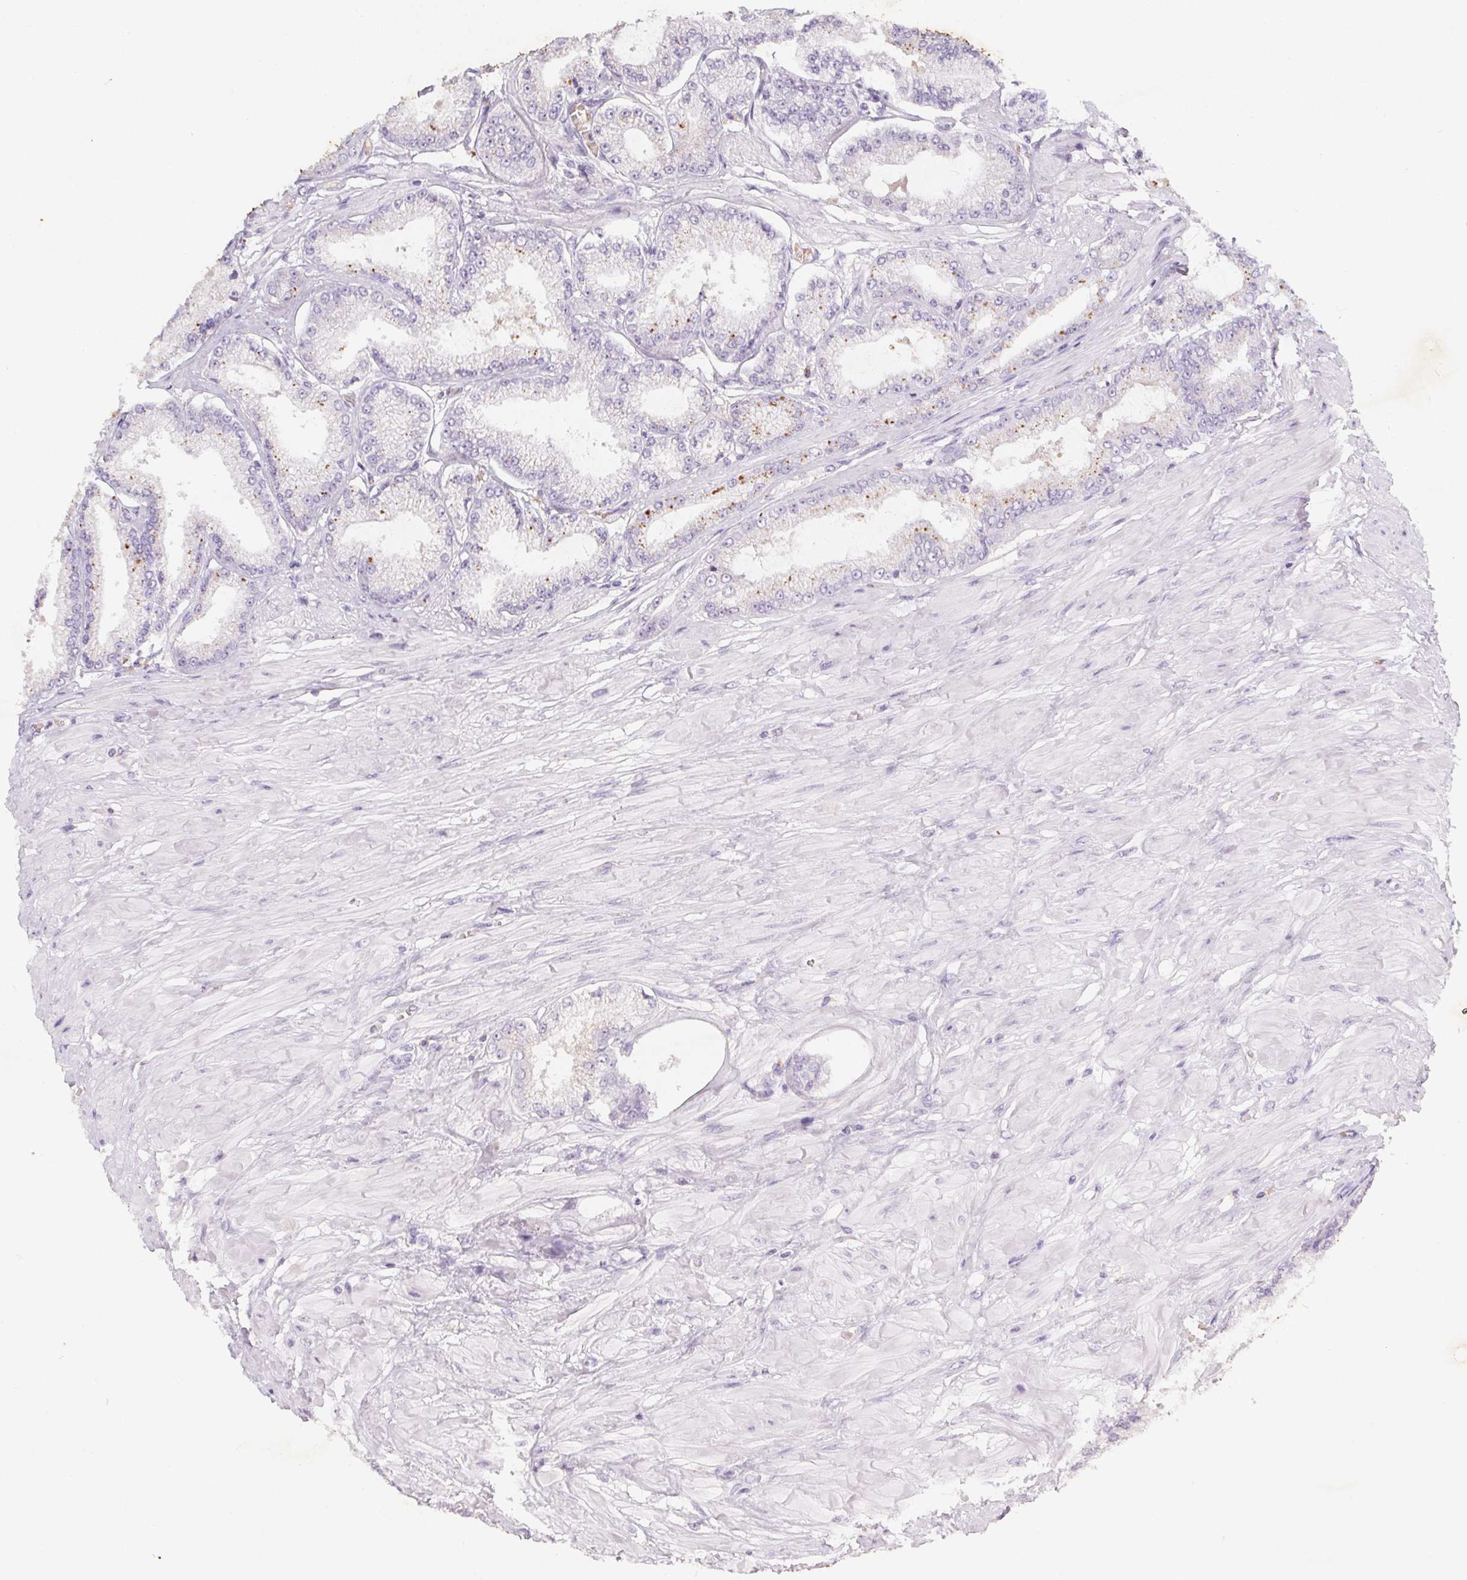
{"staining": {"intensity": "weak", "quantity": "25%-75%", "location": "cytoplasmic/membranous"}, "tissue": "prostate cancer", "cell_type": "Tumor cells", "image_type": "cancer", "snomed": [{"axis": "morphology", "description": "Adenocarcinoma, Low grade"}, {"axis": "topography", "description": "Prostate"}], "caption": "Immunohistochemistry staining of prostate cancer (low-grade adenocarcinoma), which exhibits low levels of weak cytoplasmic/membranous positivity in approximately 25%-75% of tumor cells indicating weak cytoplasmic/membranous protein staining. The staining was performed using DAB (brown) for protein detection and nuclei were counterstained in hematoxylin (blue).", "gene": "DCD", "patient": {"sex": "male", "age": 55}}